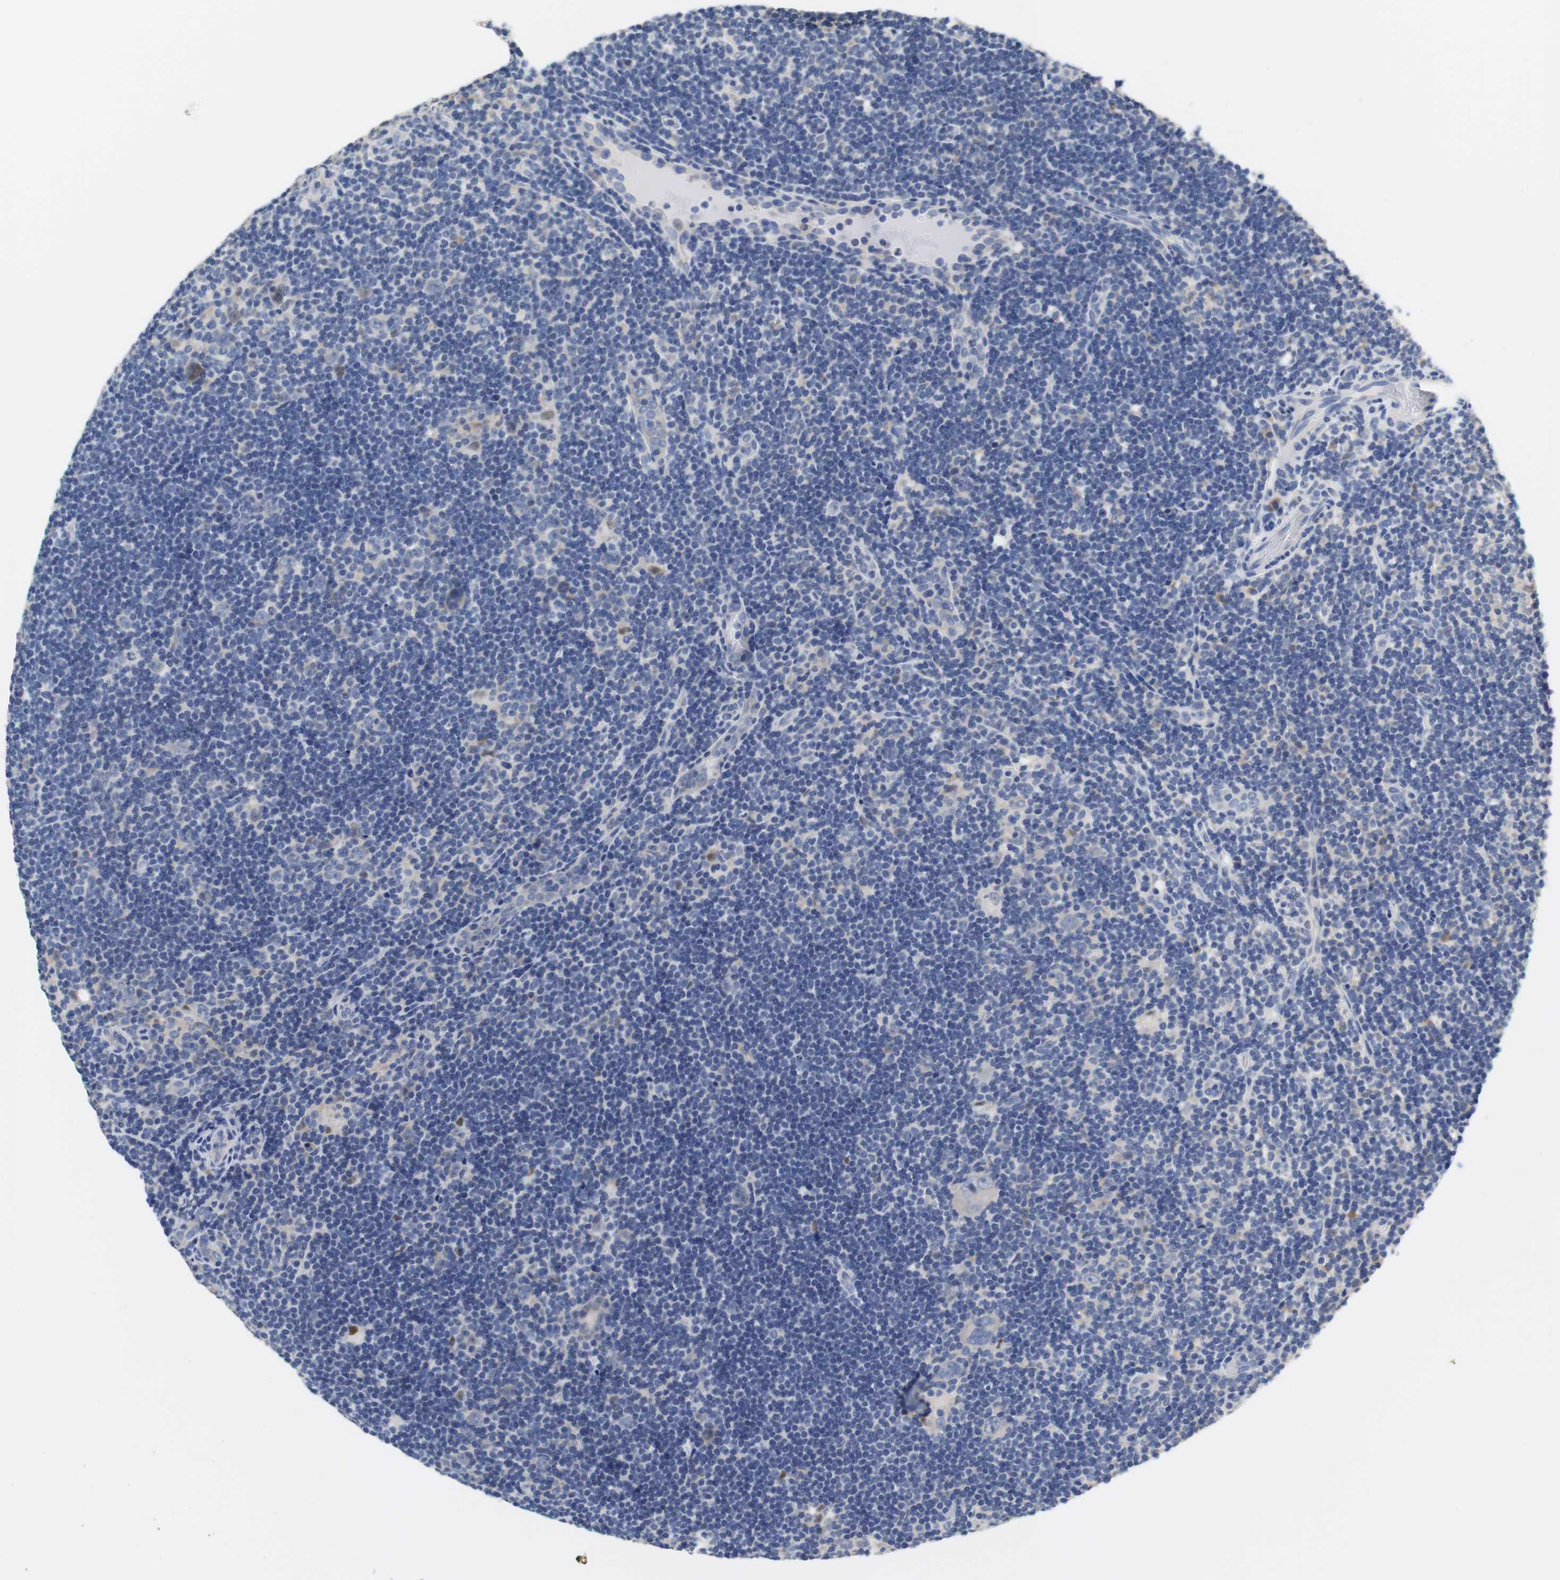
{"staining": {"intensity": "negative", "quantity": "none", "location": "none"}, "tissue": "lymphoma", "cell_type": "Tumor cells", "image_type": "cancer", "snomed": [{"axis": "morphology", "description": "Hodgkin's disease, NOS"}, {"axis": "topography", "description": "Lymph node"}], "caption": "A high-resolution image shows immunohistochemistry (IHC) staining of lymphoma, which shows no significant positivity in tumor cells.", "gene": "PCK1", "patient": {"sex": "female", "age": 57}}